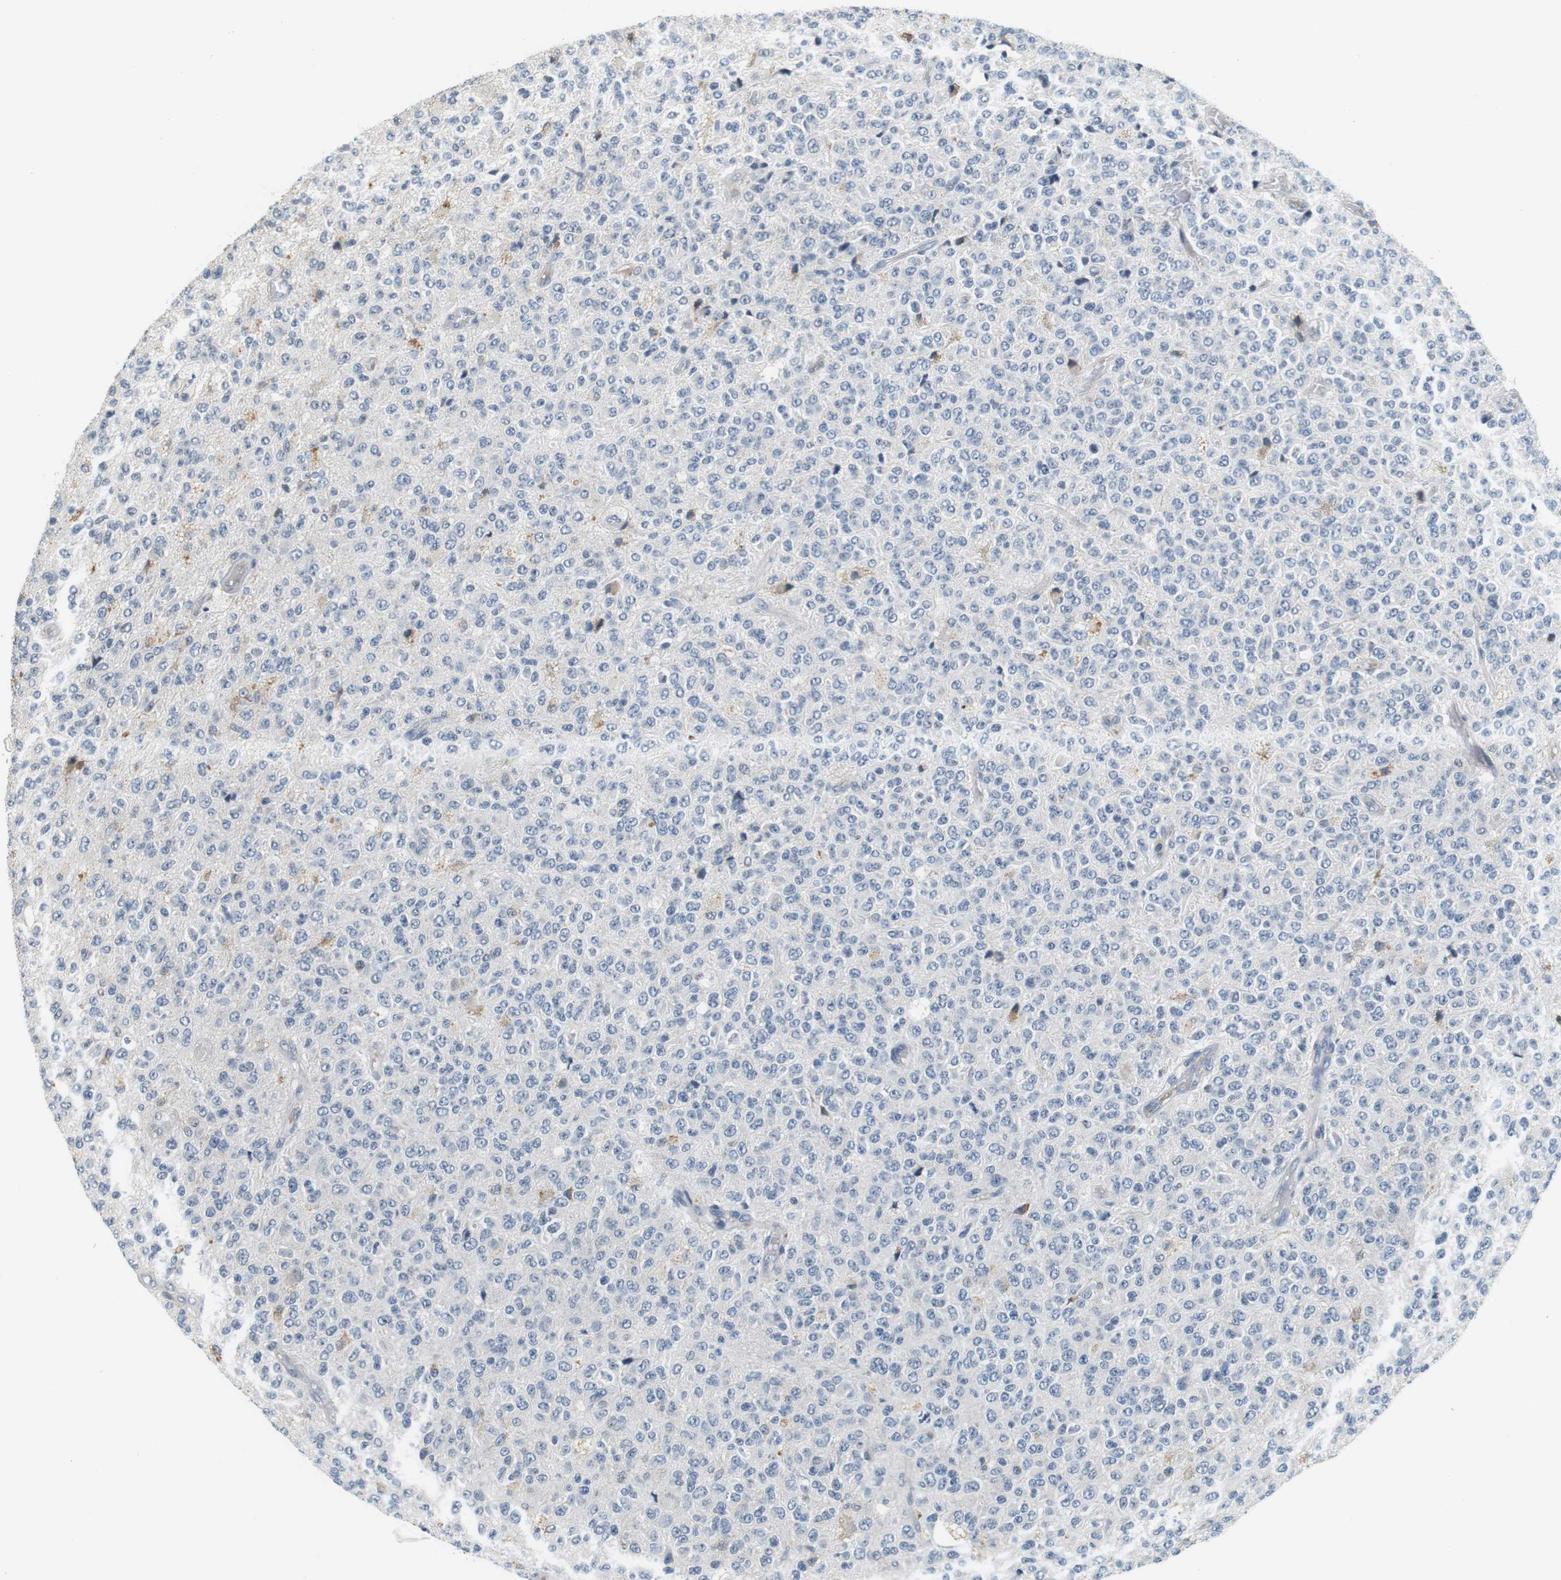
{"staining": {"intensity": "negative", "quantity": "none", "location": "none"}, "tissue": "glioma", "cell_type": "Tumor cells", "image_type": "cancer", "snomed": [{"axis": "morphology", "description": "Glioma, malignant, High grade"}, {"axis": "topography", "description": "pancreas cauda"}], "caption": "Tumor cells show no significant protein positivity in high-grade glioma (malignant). Brightfield microscopy of IHC stained with DAB (brown) and hematoxylin (blue), captured at high magnification.", "gene": "WNT7A", "patient": {"sex": "male", "age": 60}}